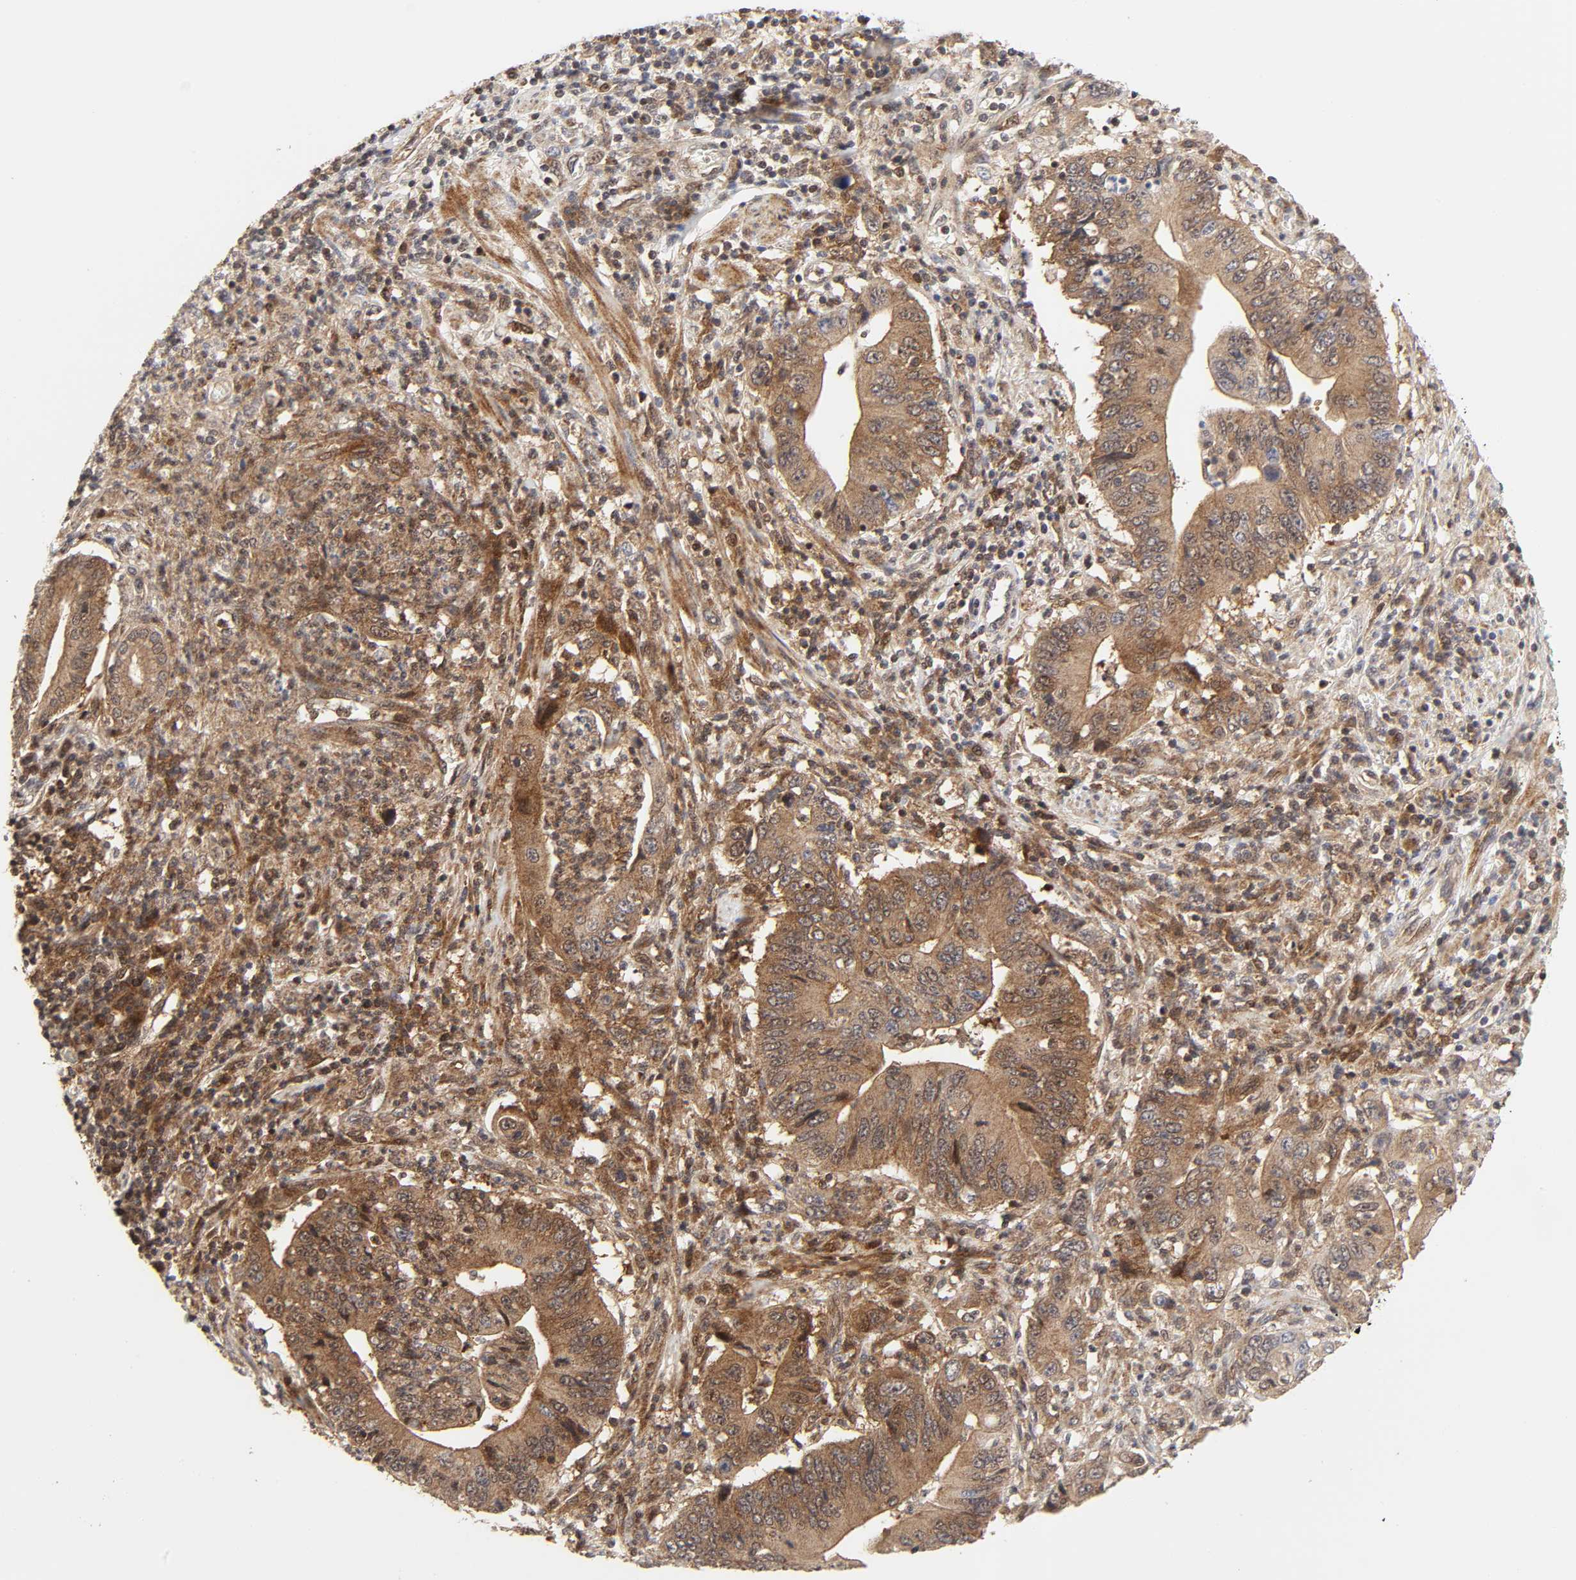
{"staining": {"intensity": "moderate", "quantity": ">75%", "location": "cytoplasmic/membranous,nuclear"}, "tissue": "pancreatic cancer", "cell_type": "Tumor cells", "image_type": "cancer", "snomed": [{"axis": "morphology", "description": "Adenocarcinoma, NOS"}, {"axis": "topography", "description": "Pancreas"}], "caption": "This micrograph demonstrates immunohistochemistry staining of pancreatic adenocarcinoma, with medium moderate cytoplasmic/membranous and nuclear expression in about >75% of tumor cells.", "gene": "CASP9", "patient": {"sex": "female", "age": 48}}